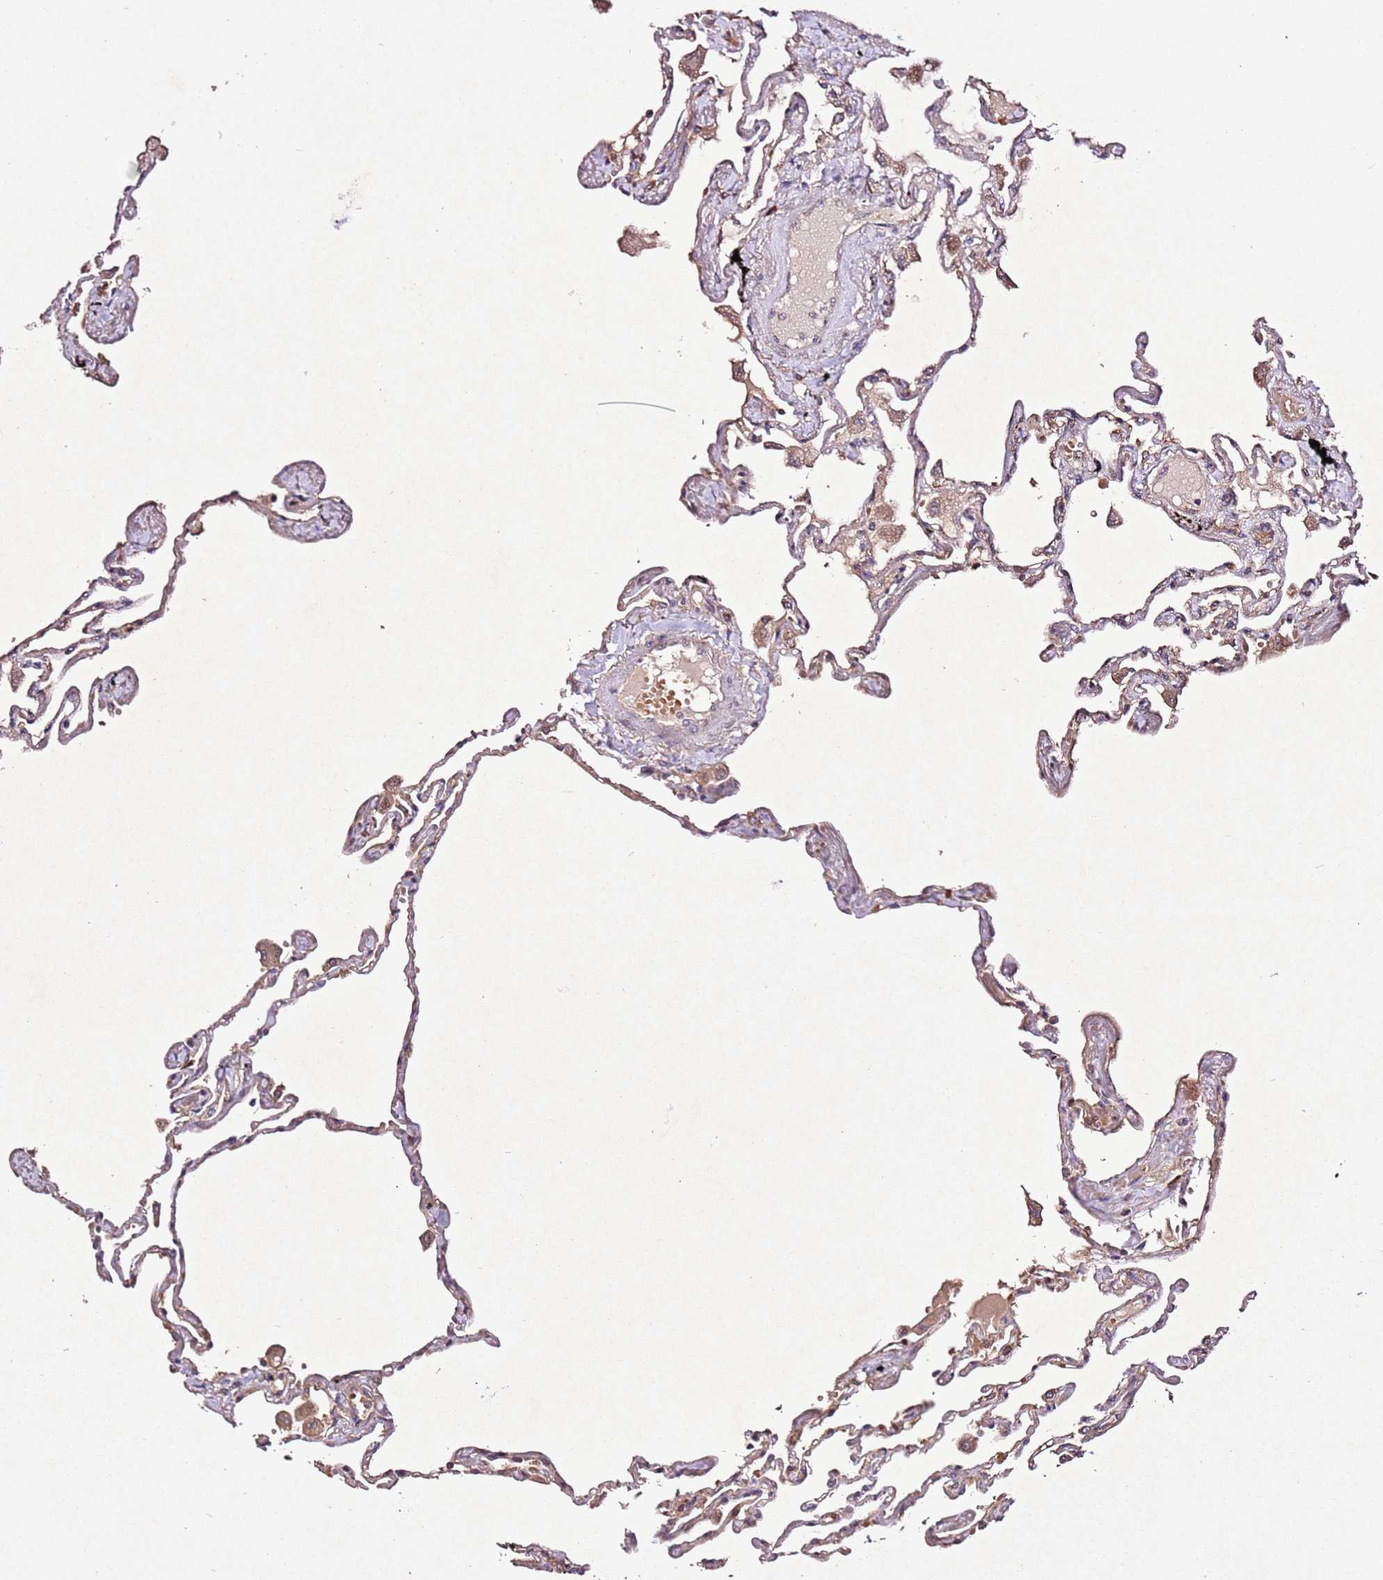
{"staining": {"intensity": "weak", "quantity": "25%-75%", "location": "cytoplasmic/membranous"}, "tissue": "lung", "cell_type": "Alveolar cells", "image_type": "normal", "snomed": [{"axis": "morphology", "description": "Normal tissue, NOS"}, {"axis": "topography", "description": "Lung"}], "caption": "Weak cytoplasmic/membranous protein staining is seen in approximately 25%-75% of alveolar cells in lung.", "gene": "PTMA", "patient": {"sex": "female", "age": 67}}